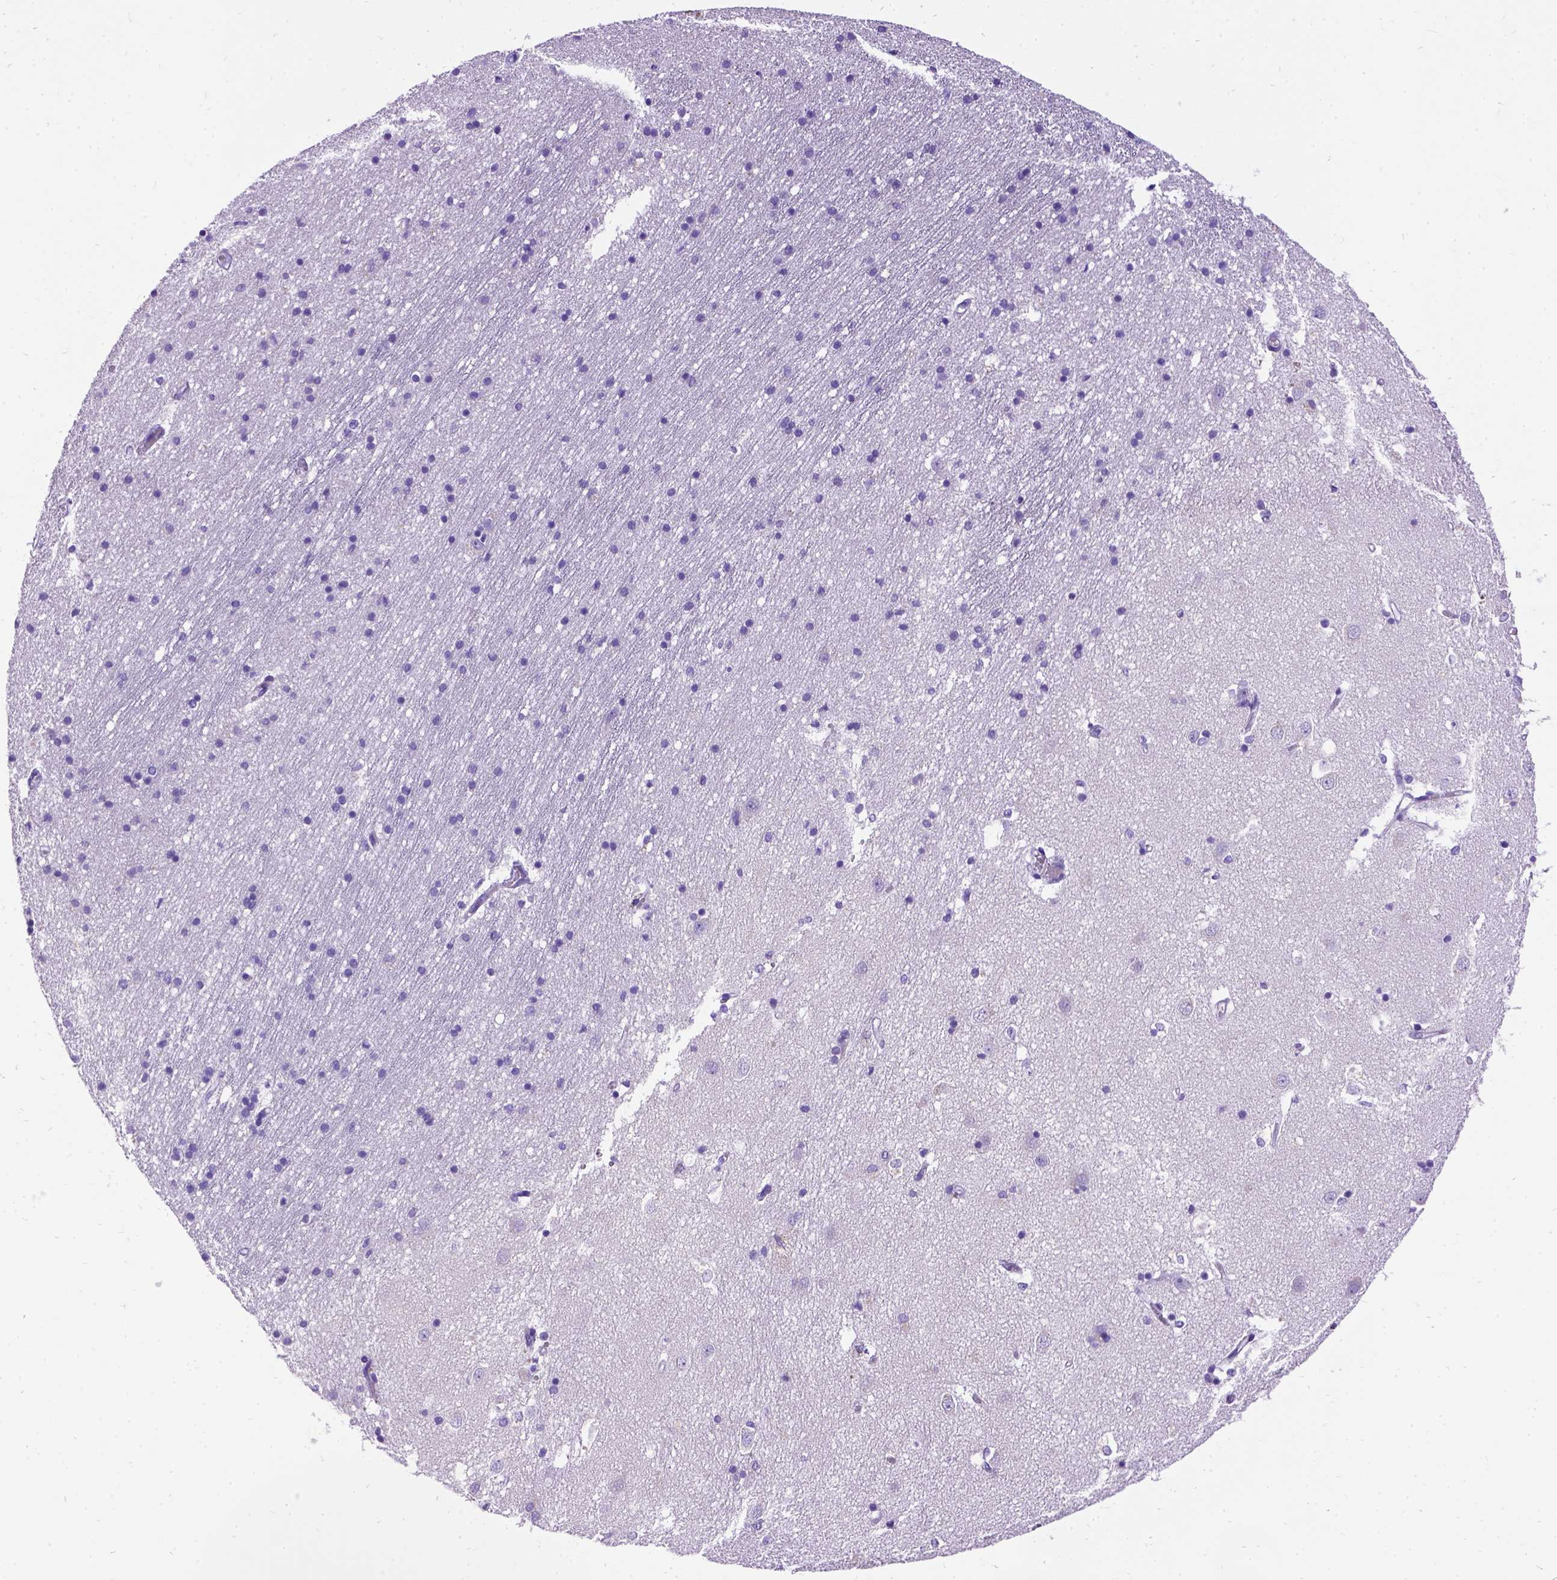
{"staining": {"intensity": "negative", "quantity": "none", "location": "none"}, "tissue": "caudate", "cell_type": "Glial cells", "image_type": "normal", "snomed": [{"axis": "morphology", "description": "Normal tissue, NOS"}, {"axis": "topography", "description": "Lateral ventricle wall"}], "caption": "A high-resolution micrograph shows immunohistochemistry (IHC) staining of unremarkable caudate, which shows no significant expression in glial cells.", "gene": "ENSG00000254979", "patient": {"sex": "male", "age": 54}}